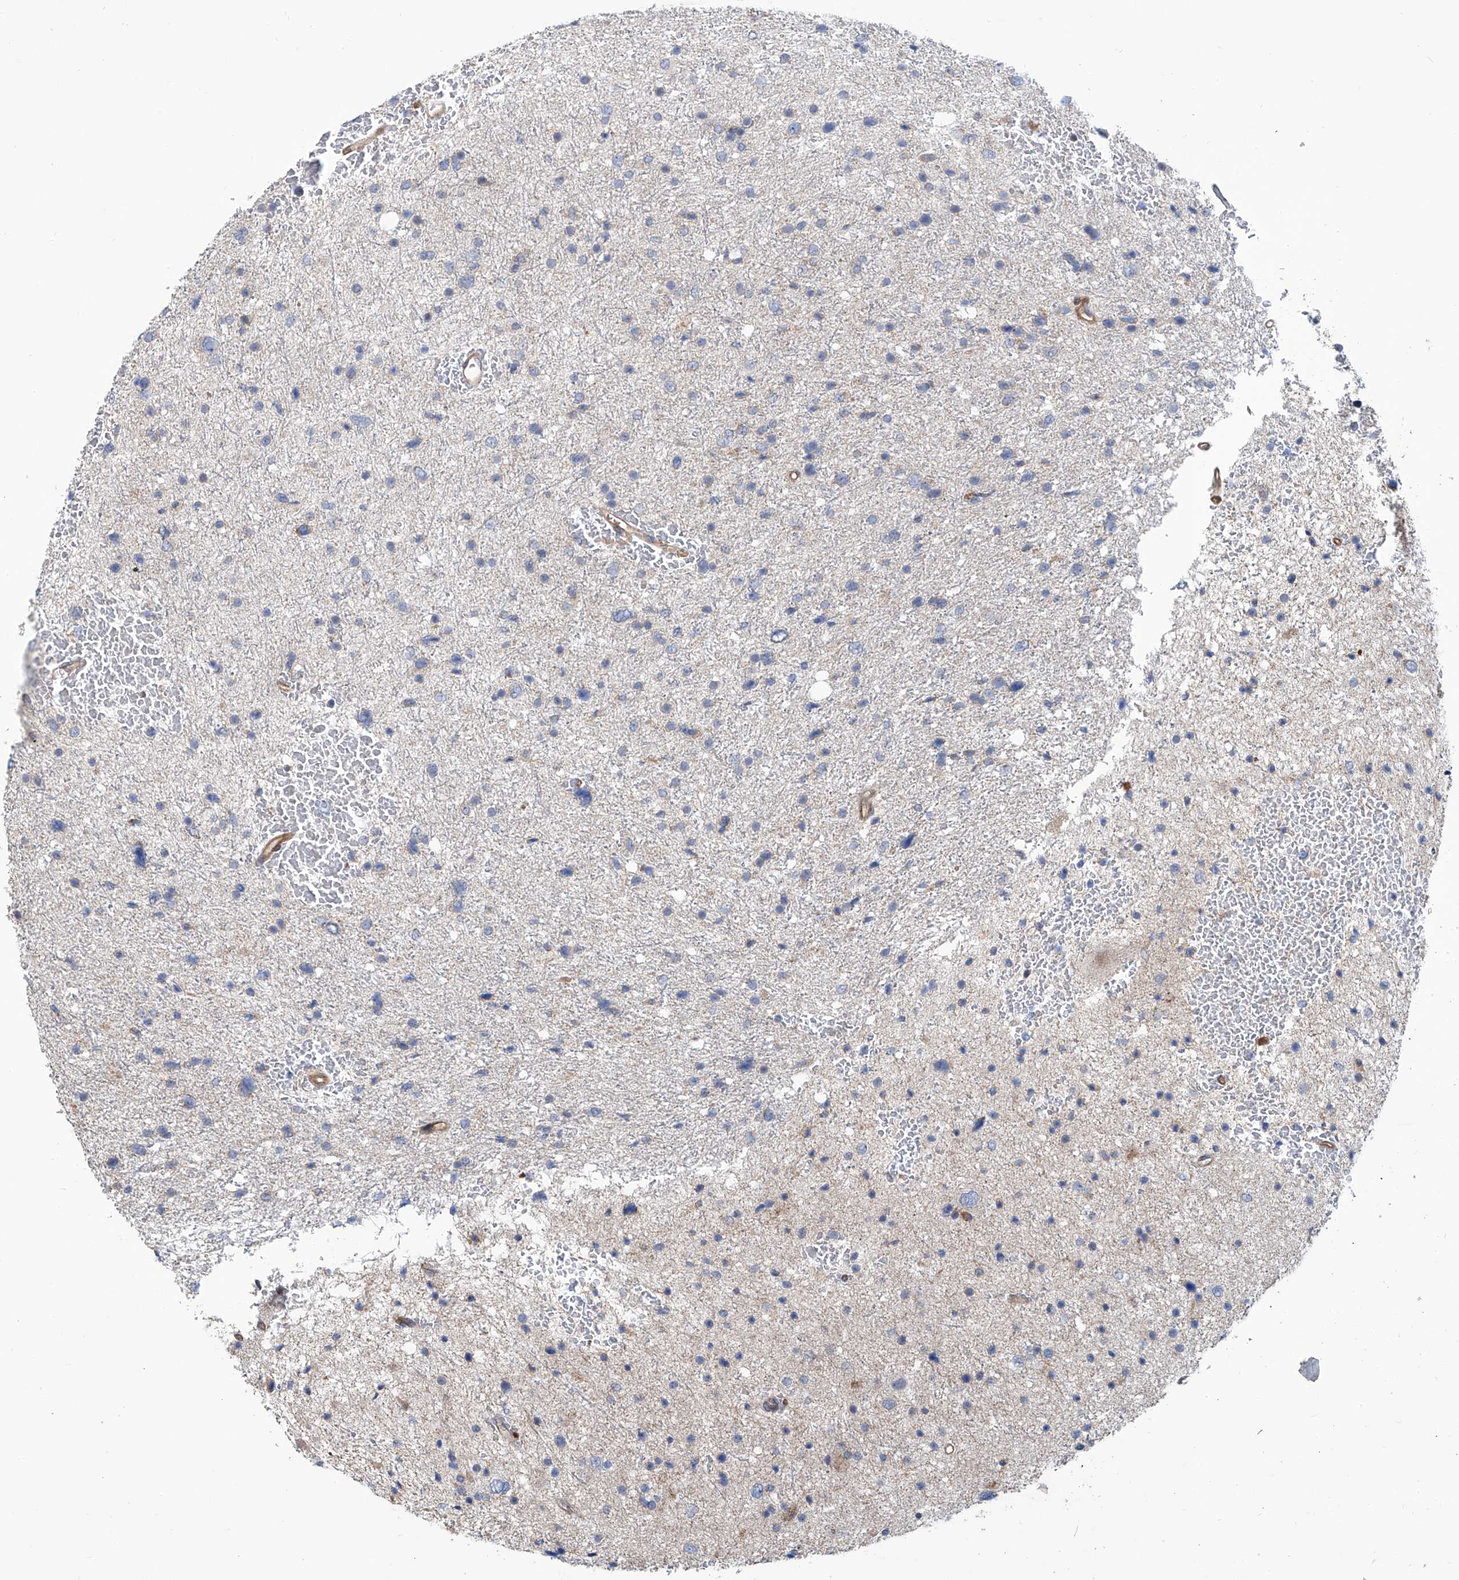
{"staining": {"intensity": "negative", "quantity": "none", "location": "none"}, "tissue": "glioma", "cell_type": "Tumor cells", "image_type": "cancer", "snomed": [{"axis": "morphology", "description": "Glioma, malignant, Low grade"}, {"axis": "topography", "description": "Brain"}], "caption": "Tumor cells are negative for protein expression in human glioma. The staining is performed using DAB (3,3'-diaminobenzidine) brown chromogen with nuclei counter-stained in using hematoxylin.", "gene": "EIF2D", "patient": {"sex": "female", "age": 37}}